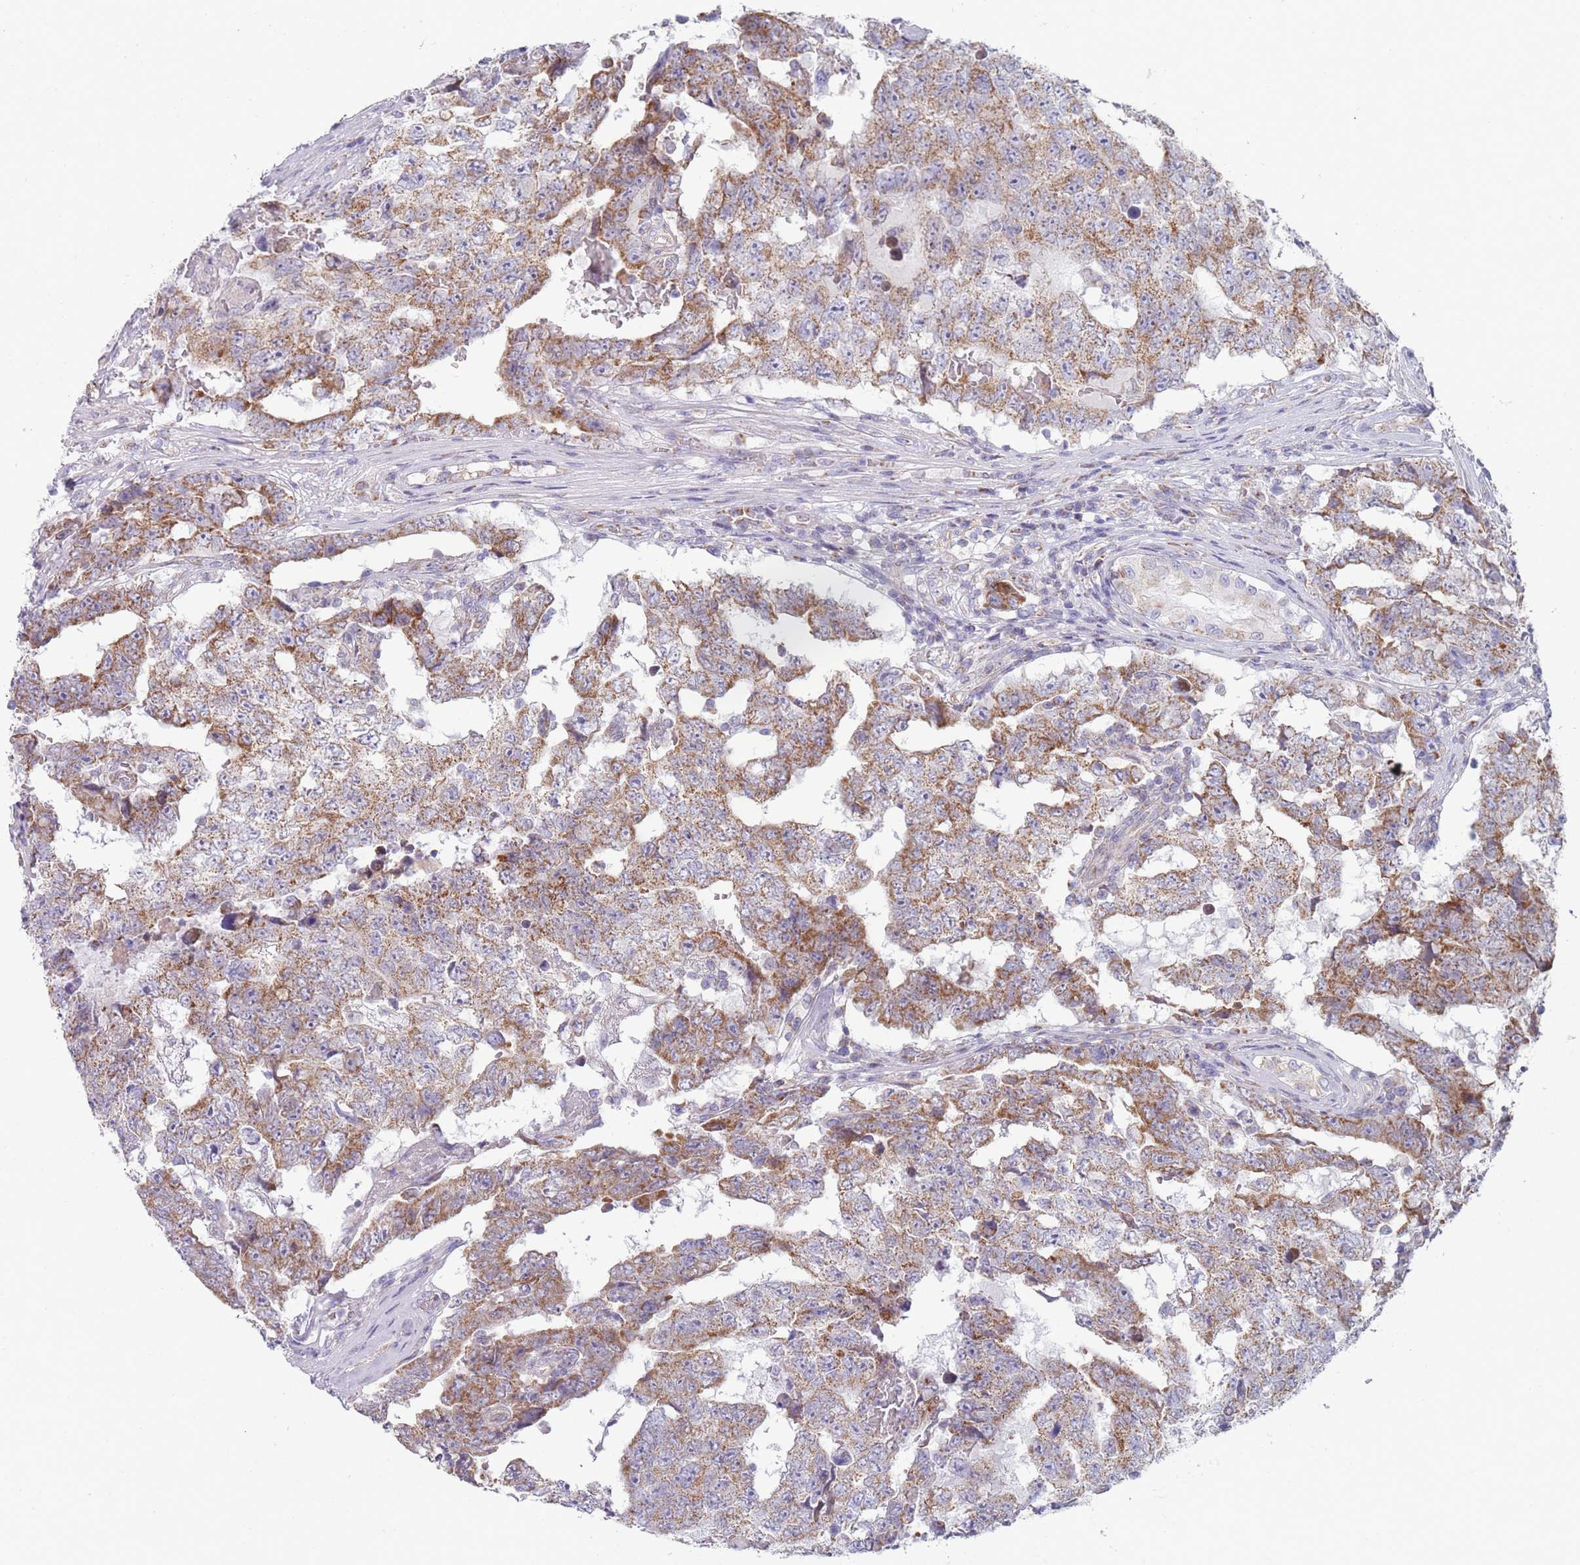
{"staining": {"intensity": "moderate", "quantity": ">75%", "location": "cytoplasmic/membranous"}, "tissue": "testis cancer", "cell_type": "Tumor cells", "image_type": "cancer", "snomed": [{"axis": "morphology", "description": "Carcinoma, Embryonal, NOS"}, {"axis": "topography", "description": "Testis"}], "caption": "Testis cancer stained for a protein exhibits moderate cytoplasmic/membranous positivity in tumor cells. The protein of interest is stained brown, and the nuclei are stained in blue (DAB (3,3'-diaminobenzidine) IHC with brightfield microscopy, high magnification).", "gene": "MRPS14", "patient": {"sex": "male", "age": 25}}